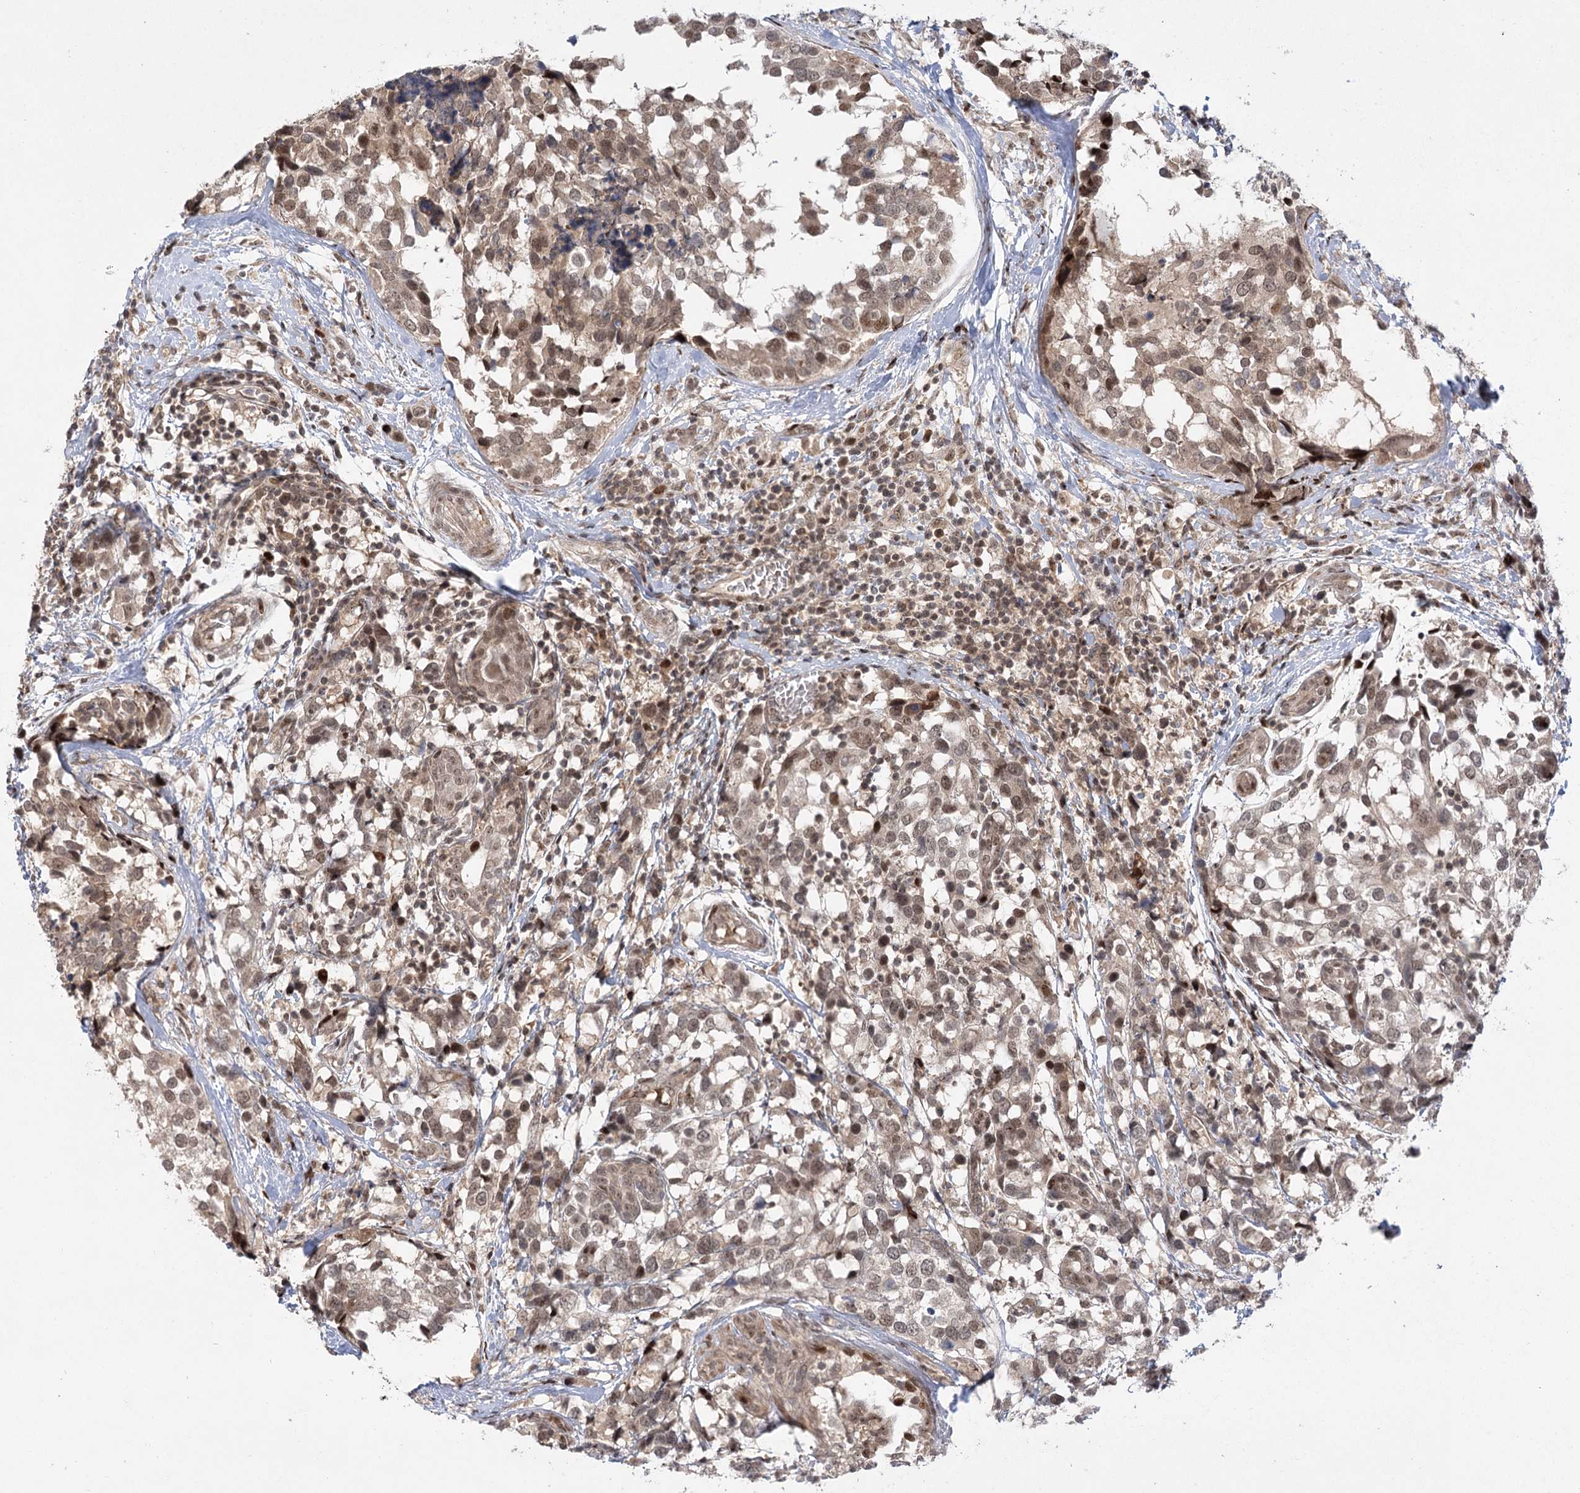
{"staining": {"intensity": "moderate", "quantity": "25%-75%", "location": "nuclear"}, "tissue": "breast cancer", "cell_type": "Tumor cells", "image_type": "cancer", "snomed": [{"axis": "morphology", "description": "Lobular carcinoma"}, {"axis": "topography", "description": "Breast"}], "caption": "This photomicrograph displays immunohistochemistry staining of human breast cancer, with medium moderate nuclear positivity in approximately 25%-75% of tumor cells.", "gene": "HELQ", "patient": {"sex": "female", "age": 59}}